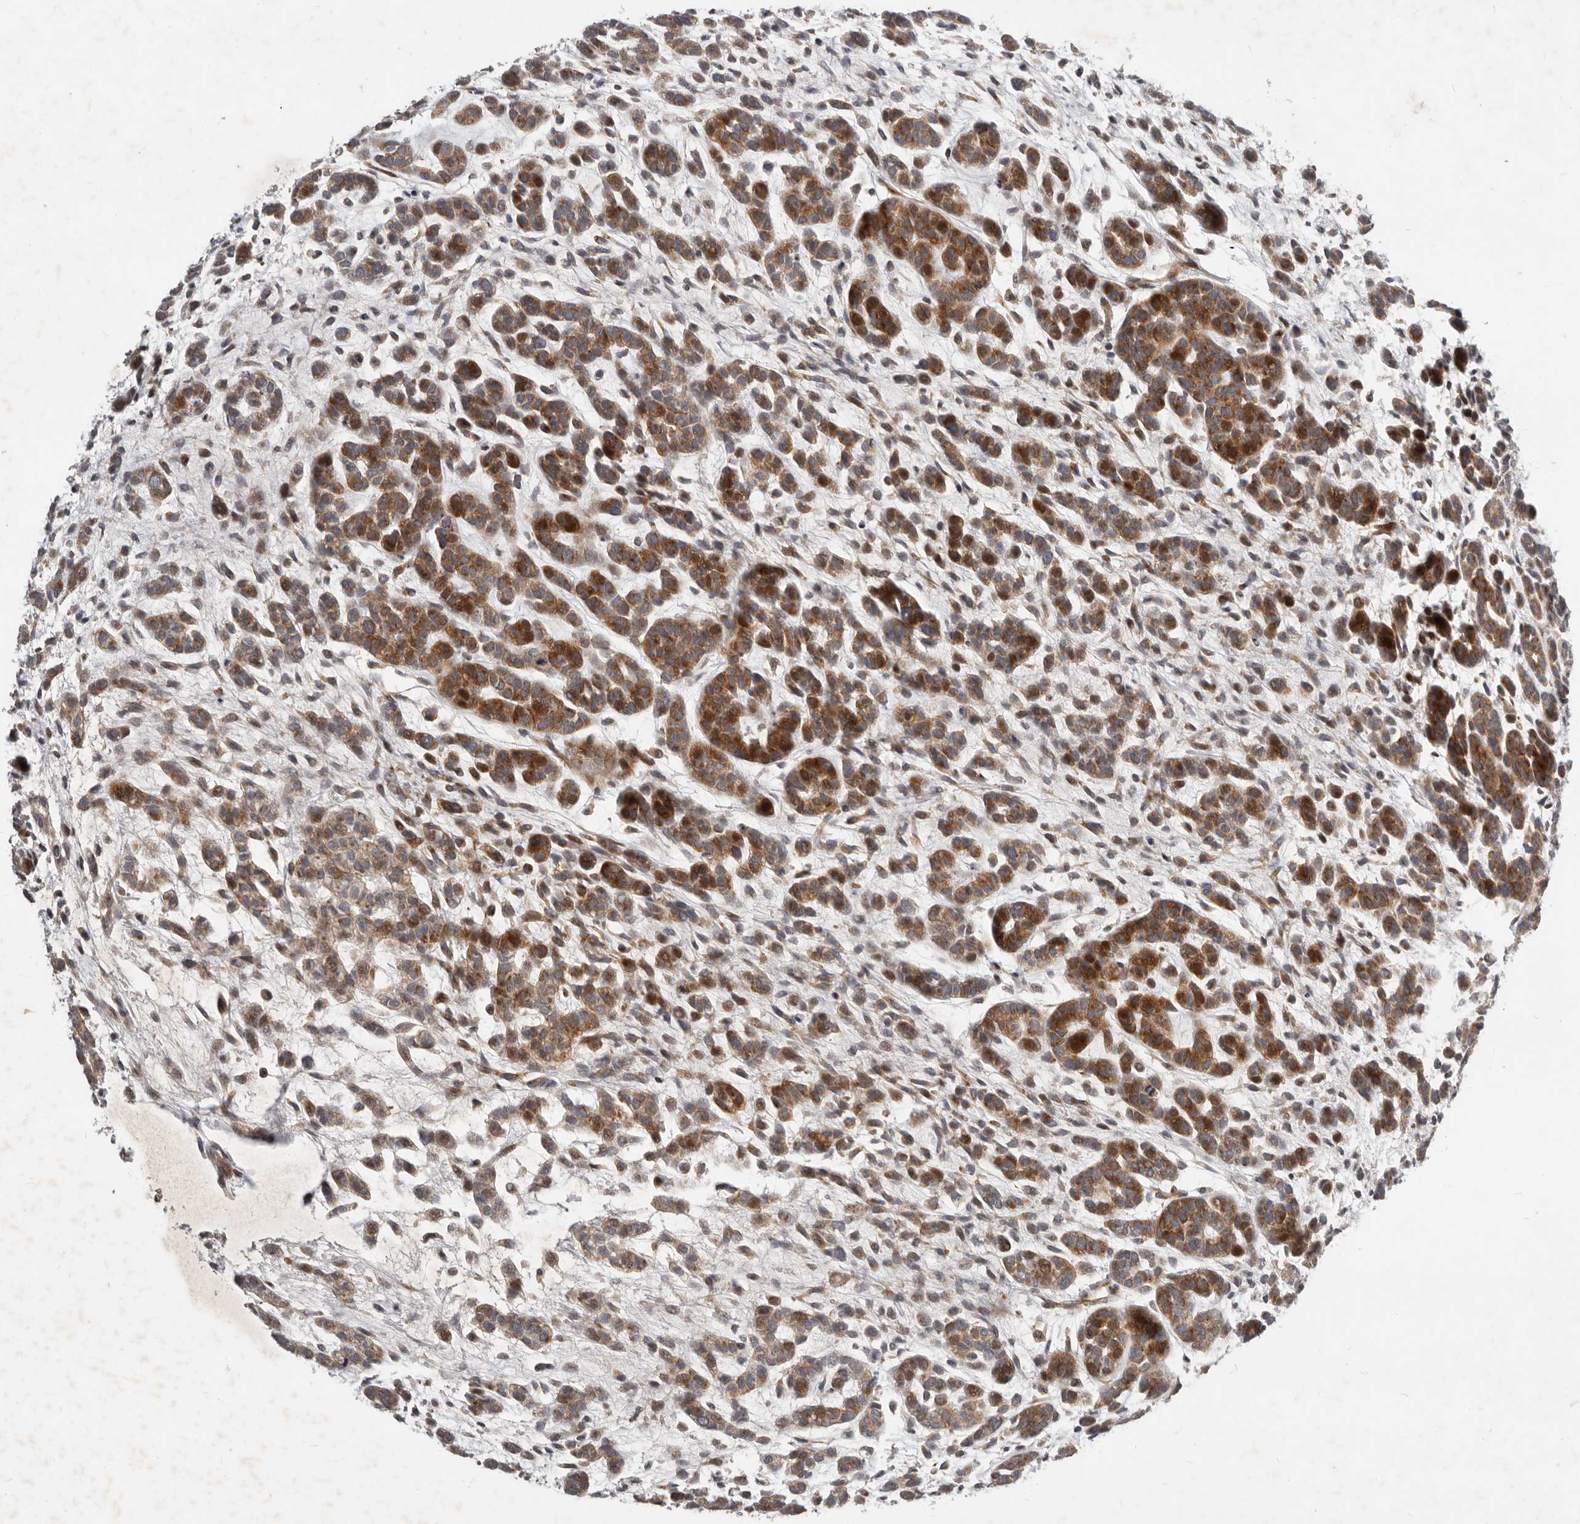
{"staining": {"intensity": "moderate", "quantity": ">75%", "location": "cytoplasmic/membranous"}, "tissue": "head and neck cancer", "cell_type": "Tumor cells", "image_type": "cancer", "snomed": [{"axis": "morphology", "description": "Adenocarcinoma, NOS"}, {"axis": "morphology", "description": "Adenoma, NOS"}, {"axis": "topography", "description": "Head-Neck"}], "caption": "Brown immunohistochemical staining in head and neck cancer (adenoma) reveals moderate cytoplasmic/membranous positivity in about >75% of tumor cells. The staining is performed using DAB brown chromogen to label protein expression. The nuclei are counter-stained blue using hematoxylin.", "gene": "NPY4R", "patient": {"sex": "female", "age": 55}}